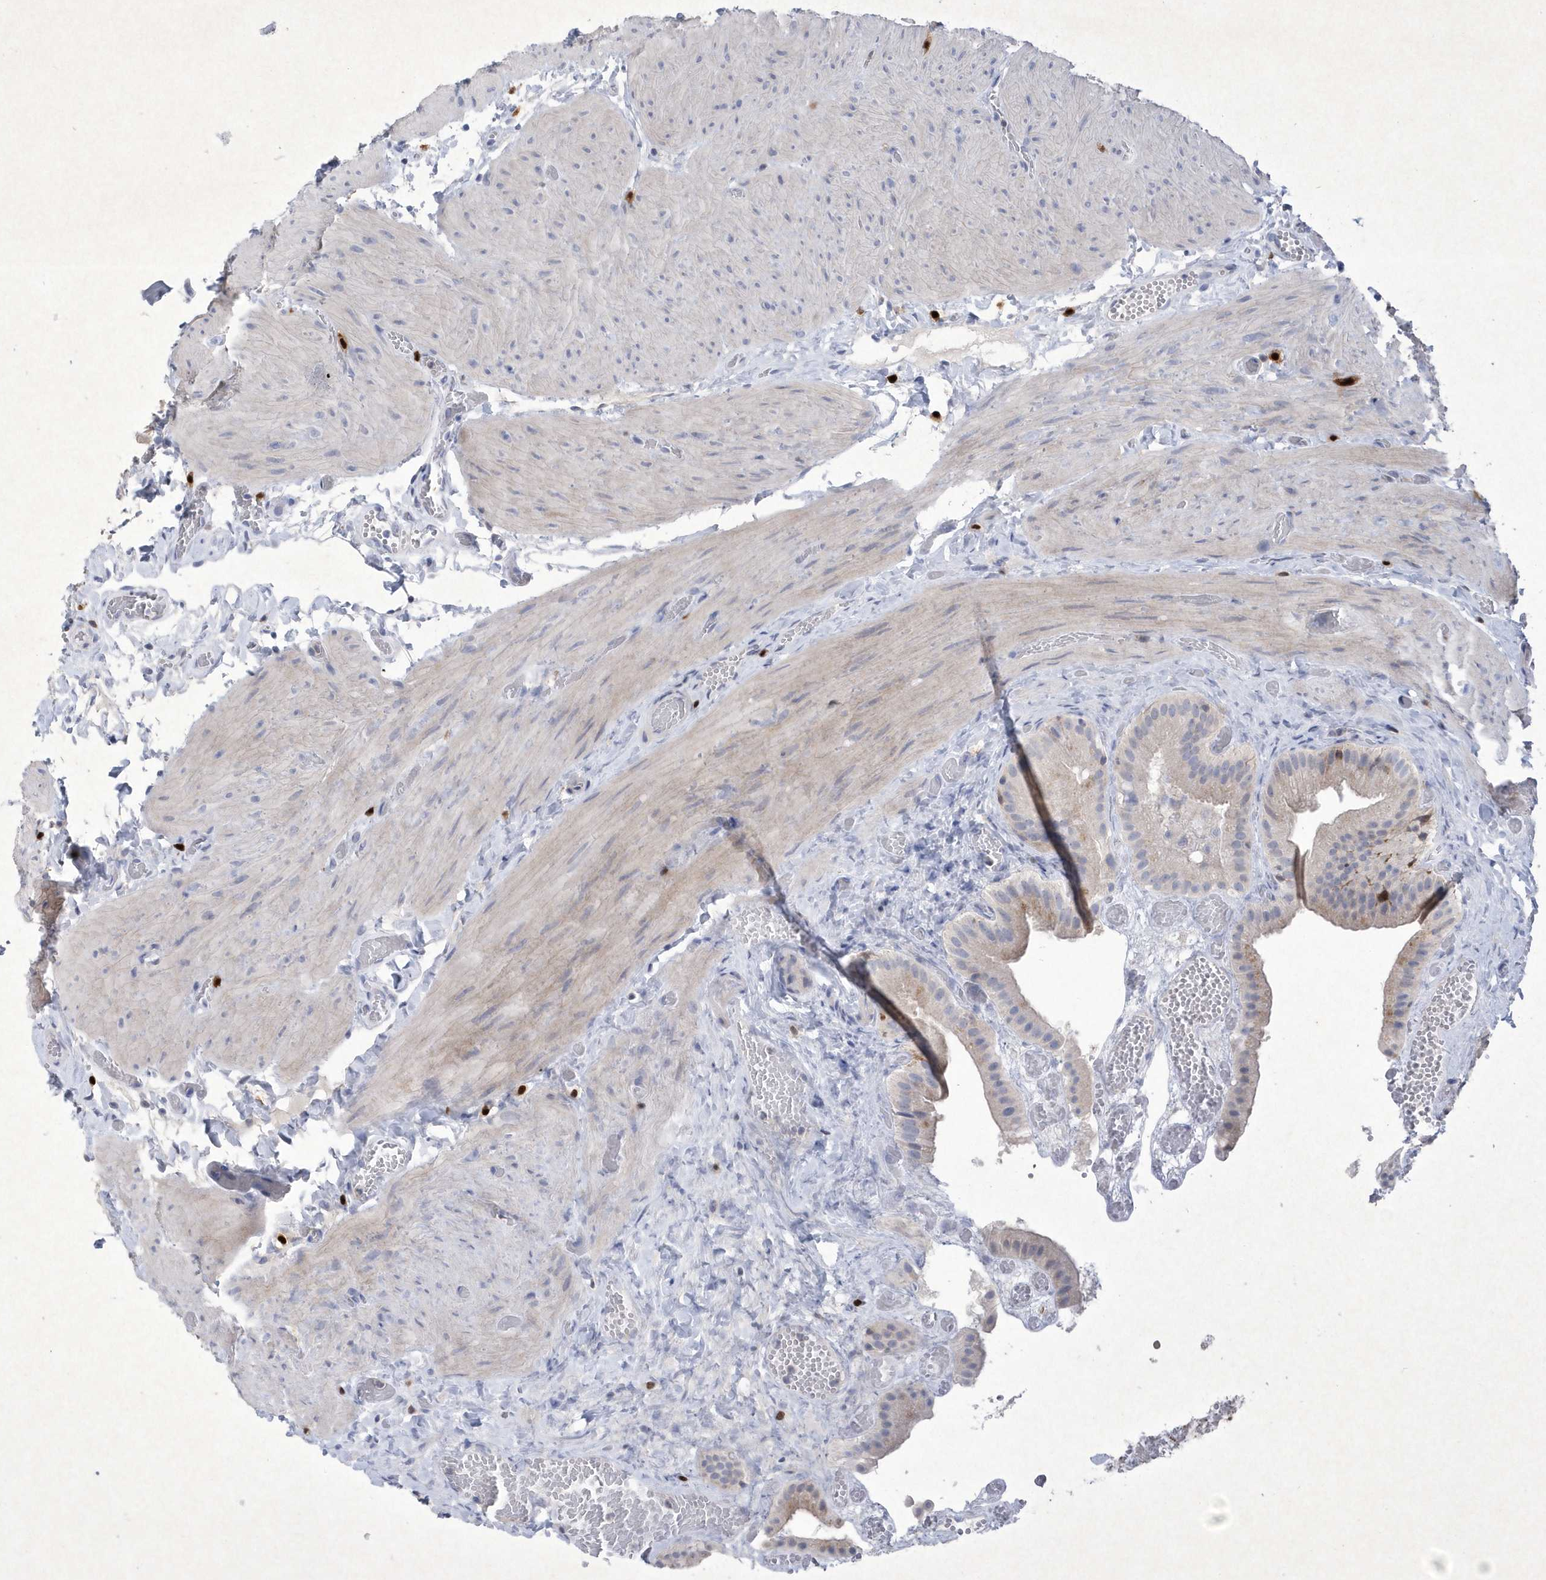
{"staining": {"intensity": "negative", "quantity": "none", "location": "none"}, "tissue": "gallbladder", "cell_type": "Glandular cells", "image_type": "normal", "snomed": [{"axis": "morphology", "description": "Normal tissue, NOS"}, {"axis": "topography", "description": "Gallbladder"}], "caption": "IHC image of benign gallbladder: gallbladder stained with DAB reveals no significant protein positivity in glandular cells.", "gene": "BHLHA15", "patient": {"sex": "female", "age": 64}}